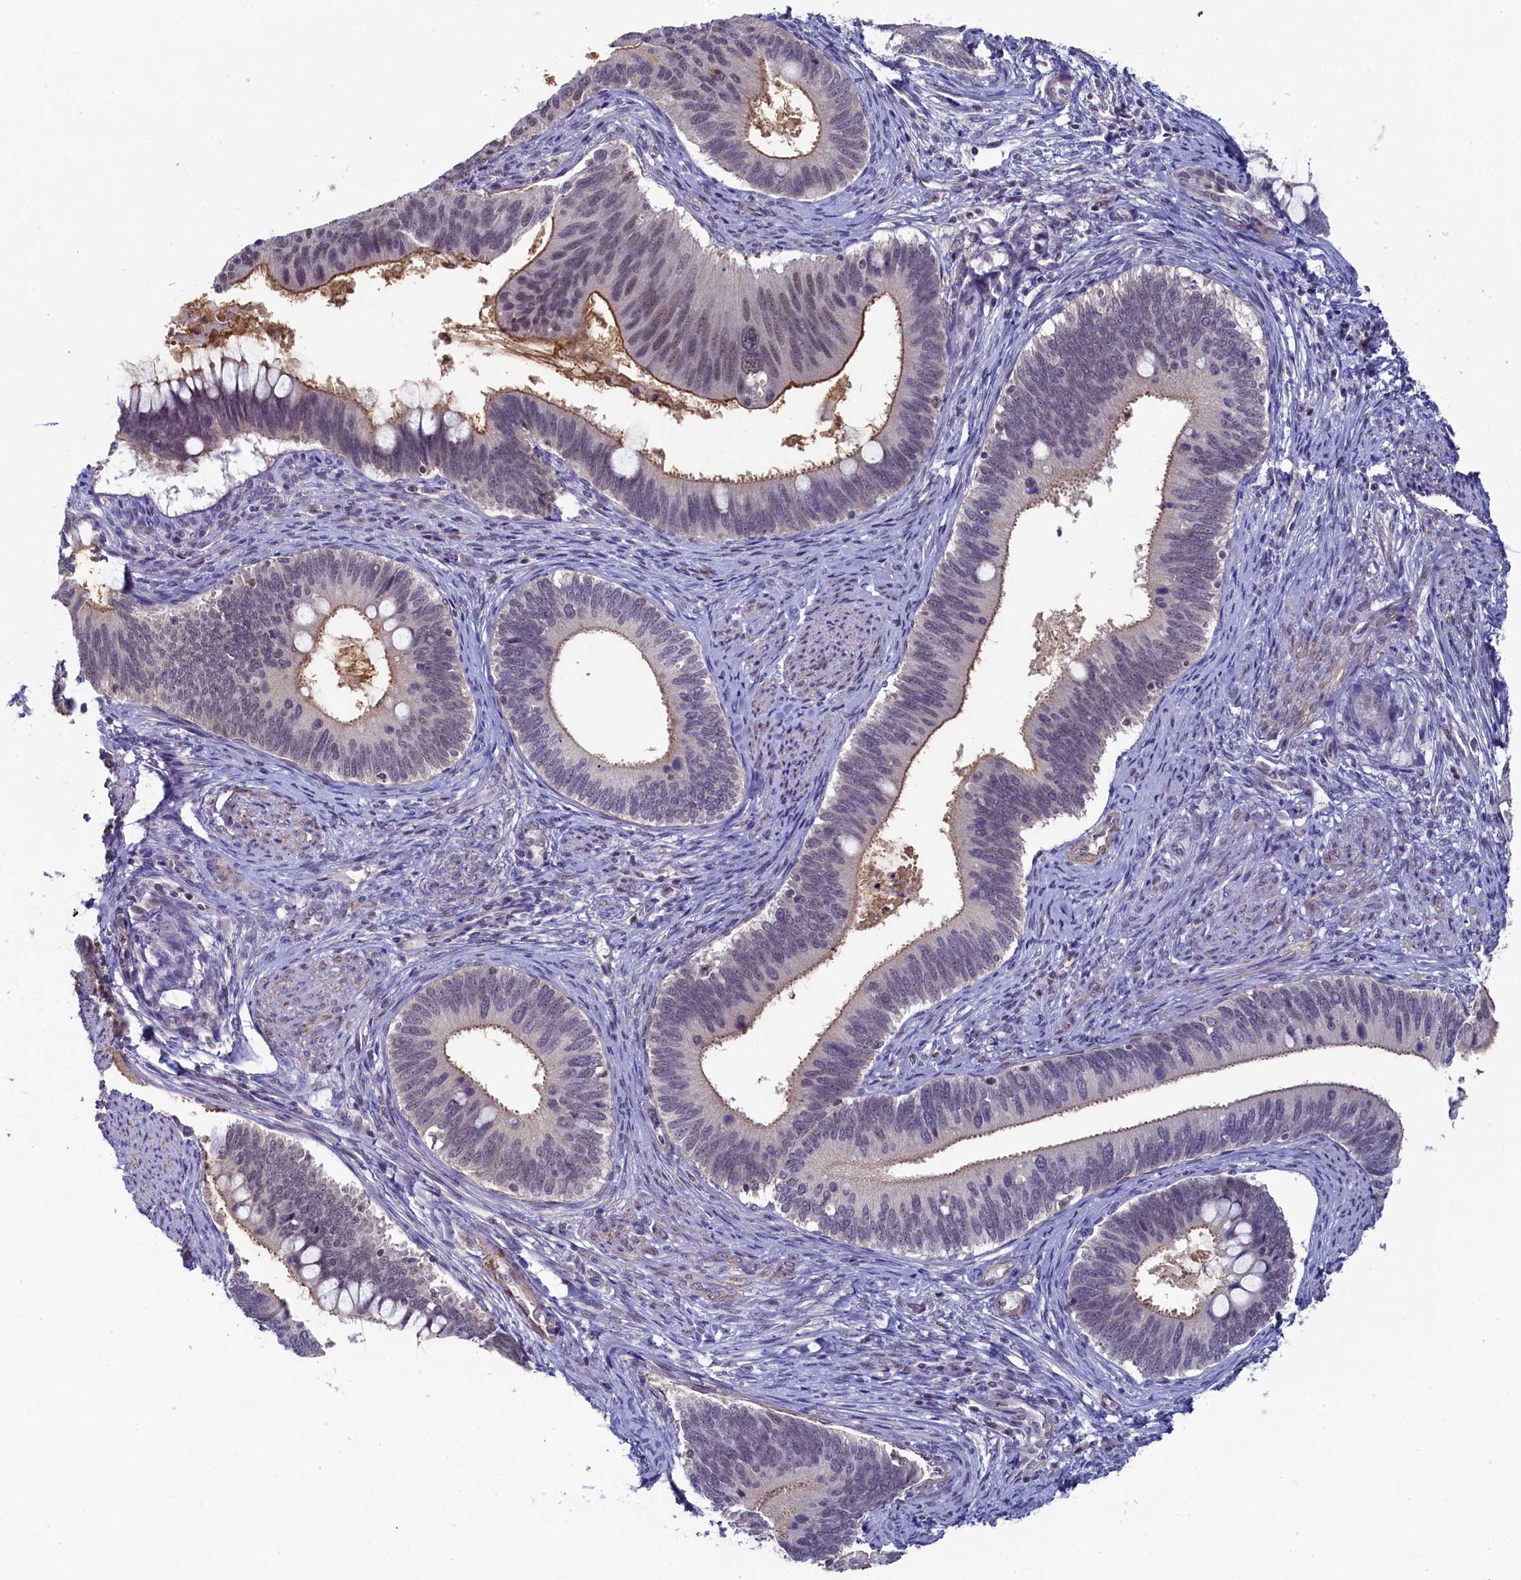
{"staining": {"intensity": "moderate", "quantity": "<25%", "location": "cytoplasmic/membranous"}, "tissue": "cervical cancer", "cell_type": "Tumor cells", "image_type": "cancer", "snomed": [{"axis": "morphology", "description": "Adenocarcinoma, NOS"}, {"axis": "topography", "description": "Cervix"}], "caption": "This is an image of immunohistochemistry staining of cervical cancer (adenocarcinoma), which shows moderate staining in the cytoplasmic/membranous of tumor cells.", "gene": "INTS14", "patient": {"sex": "female", "age": 42}}